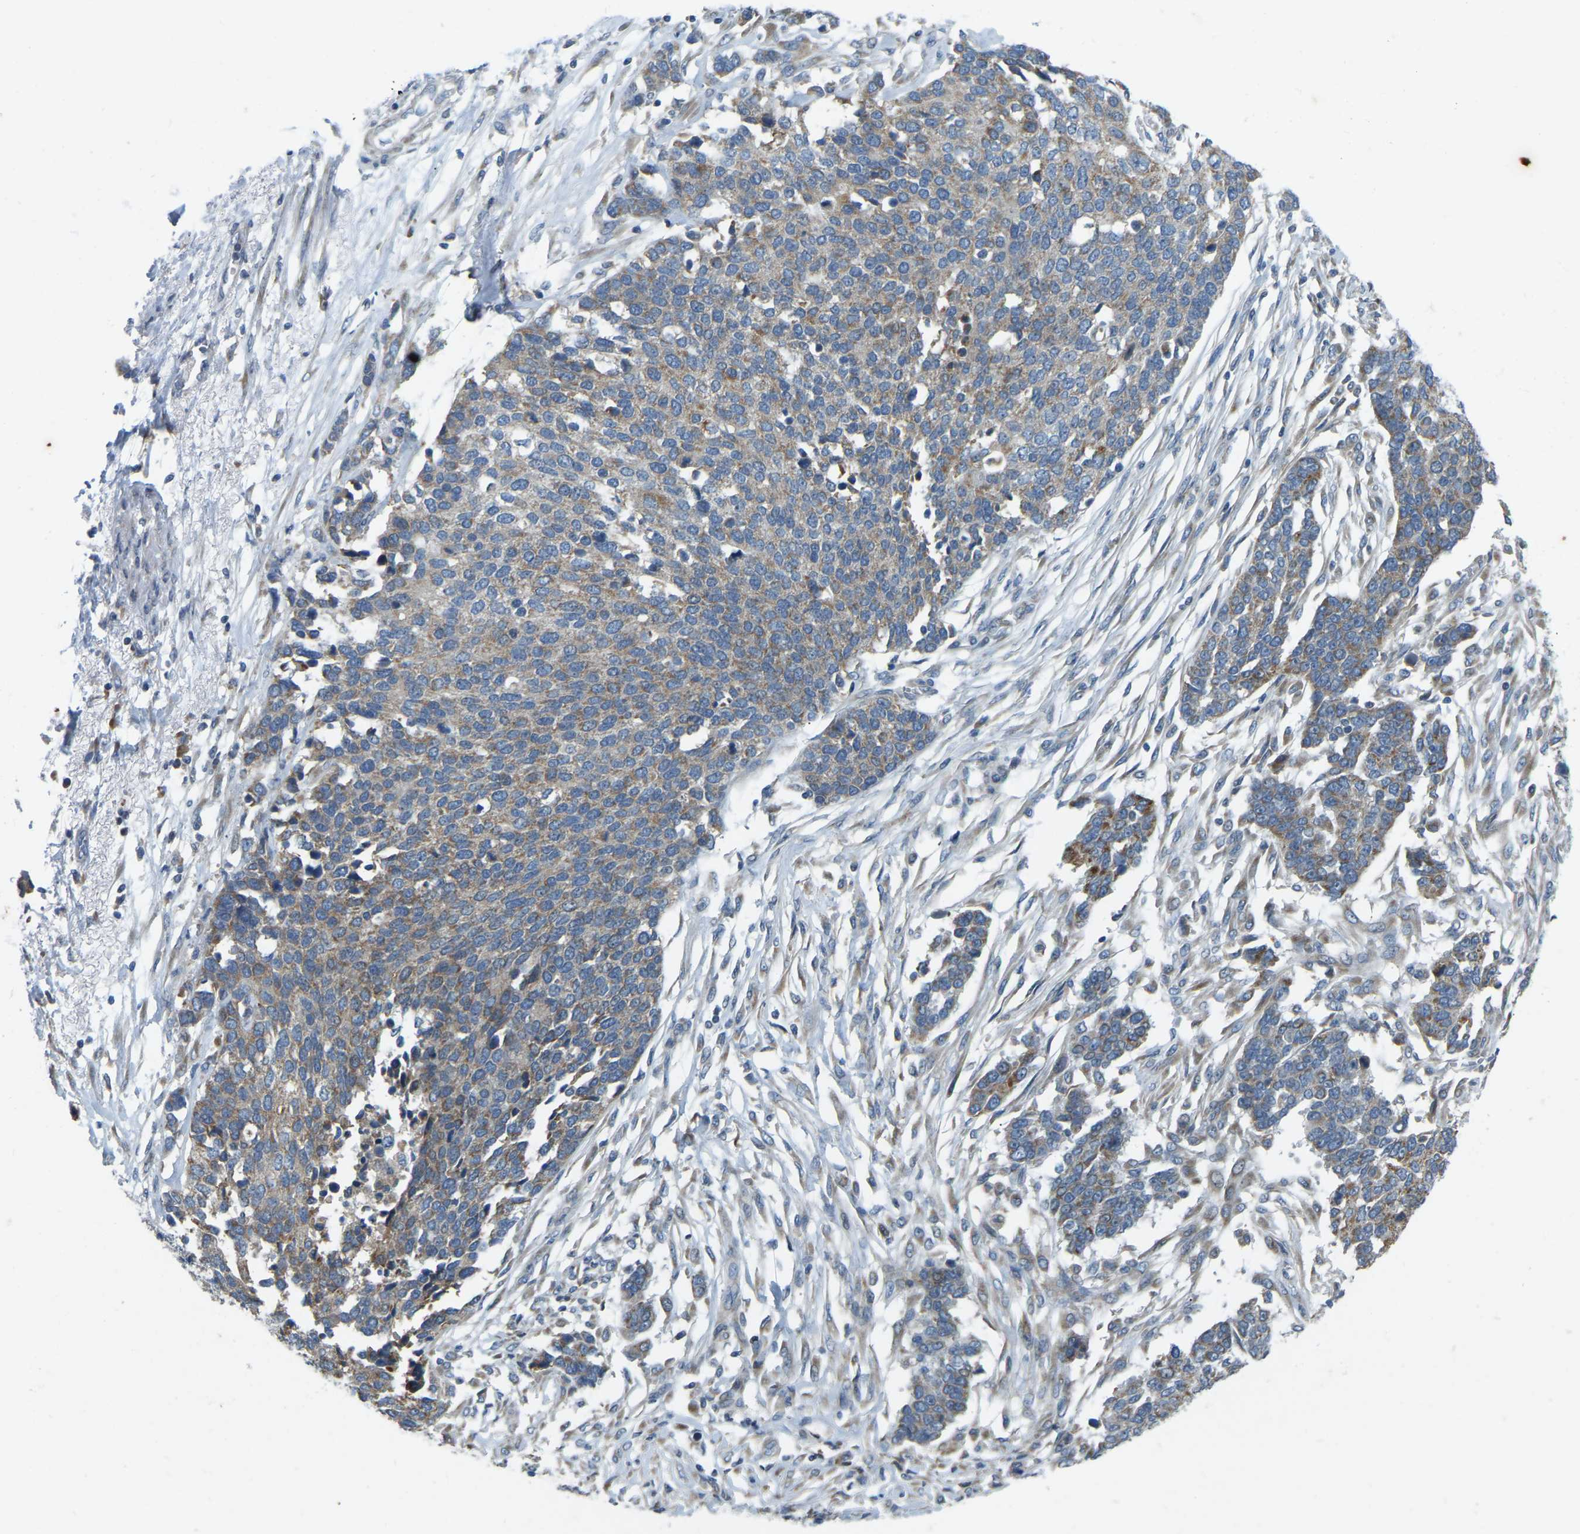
{"staining": {"intensity": "moderate", "quantity": "<25%", "location": "cytoplasmic/membranous"}, "tissue": "ovarian cancer", "cell_type": "Tumor cells", "image_type": "cancer", "snomed": [{"axis": "morphology", "description": "Cystadenocarcinoma, serous, NOS"}, {"axis": "topography", "description": "Ovary"}], "caption": "Protein expression analysis of ovarian cancer (serous cystadenocarcinoma) shows moderate cytoplasmic/membranous staining in about <25% of tumor cells.", "gene": "PARL", "patient": {"sex": "female", "age": 44}}